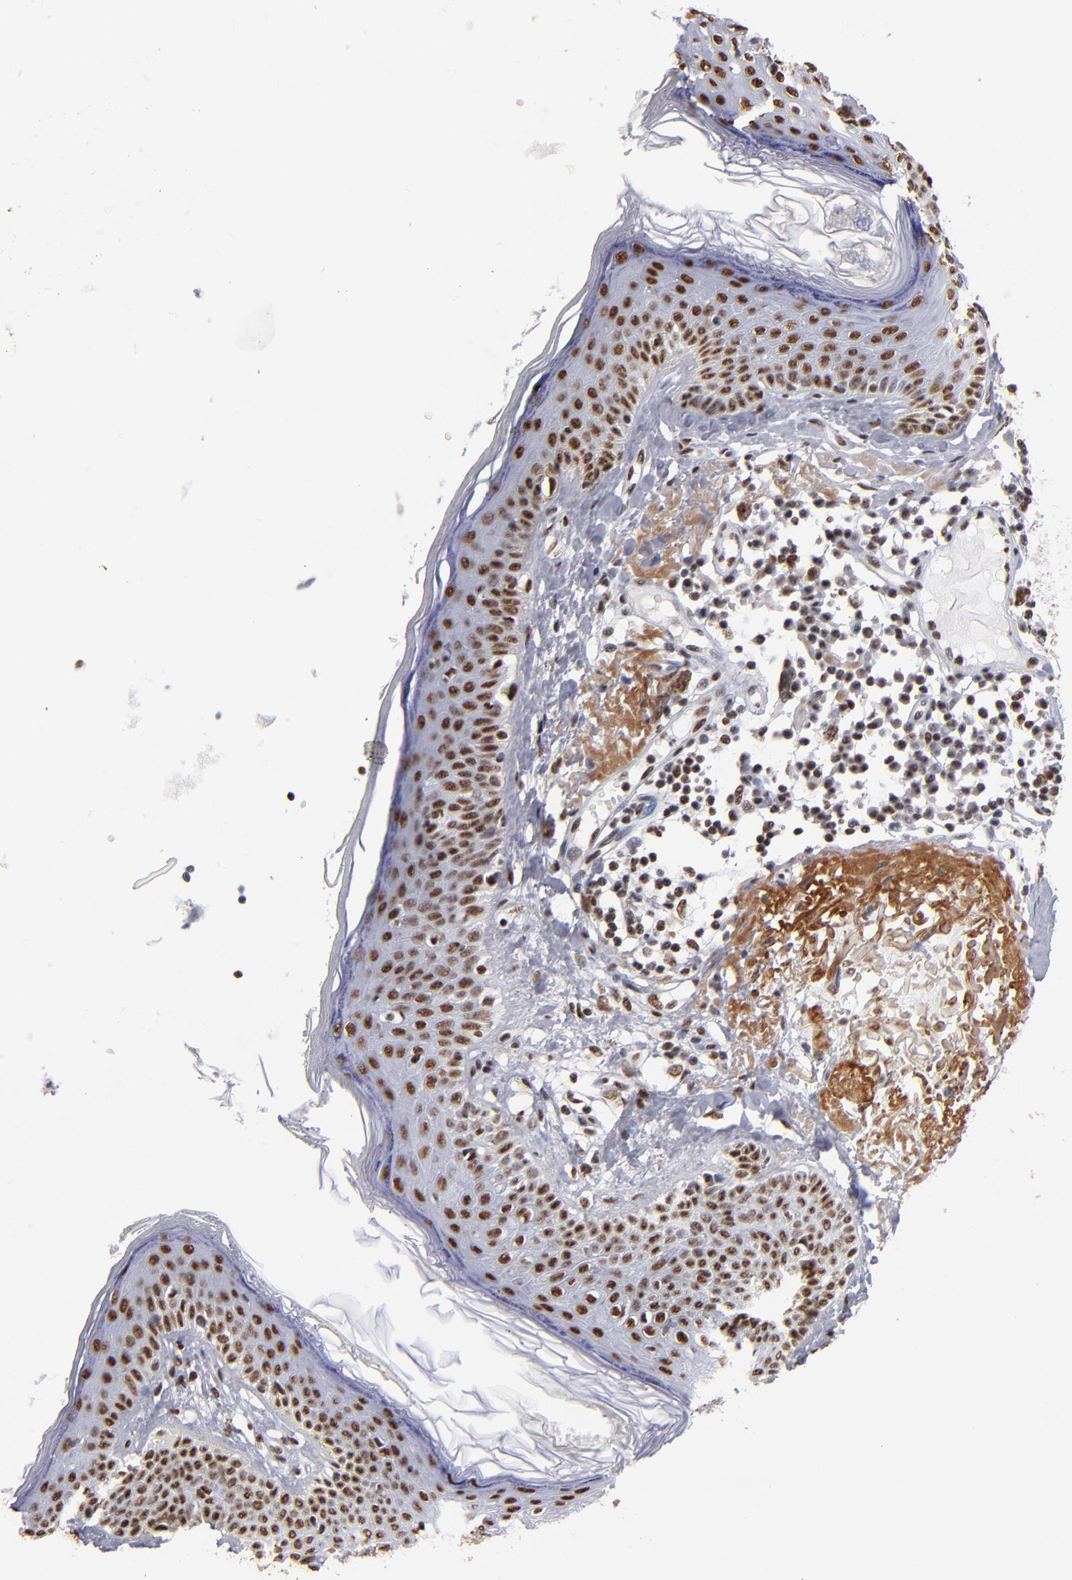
{"staining": {"intensity": "strong", "quantity": ">75%", "location": "nuclear"}, "tissue": "skin cancer", "cell_type": "Tumor cells", "image_type": "cancer", "snomed": [{"axis": "morphology", "description": "Basal cell carcinoma"}, {"axis": "topography", "description": "Skin"}], "caption": "A brown stain labels strong nuclear staining of a protein in human skin cancer (basal cell carcinoma) tumor cells.", "gene": "MN1", "patient": {"sex": "male", "age": 74}}